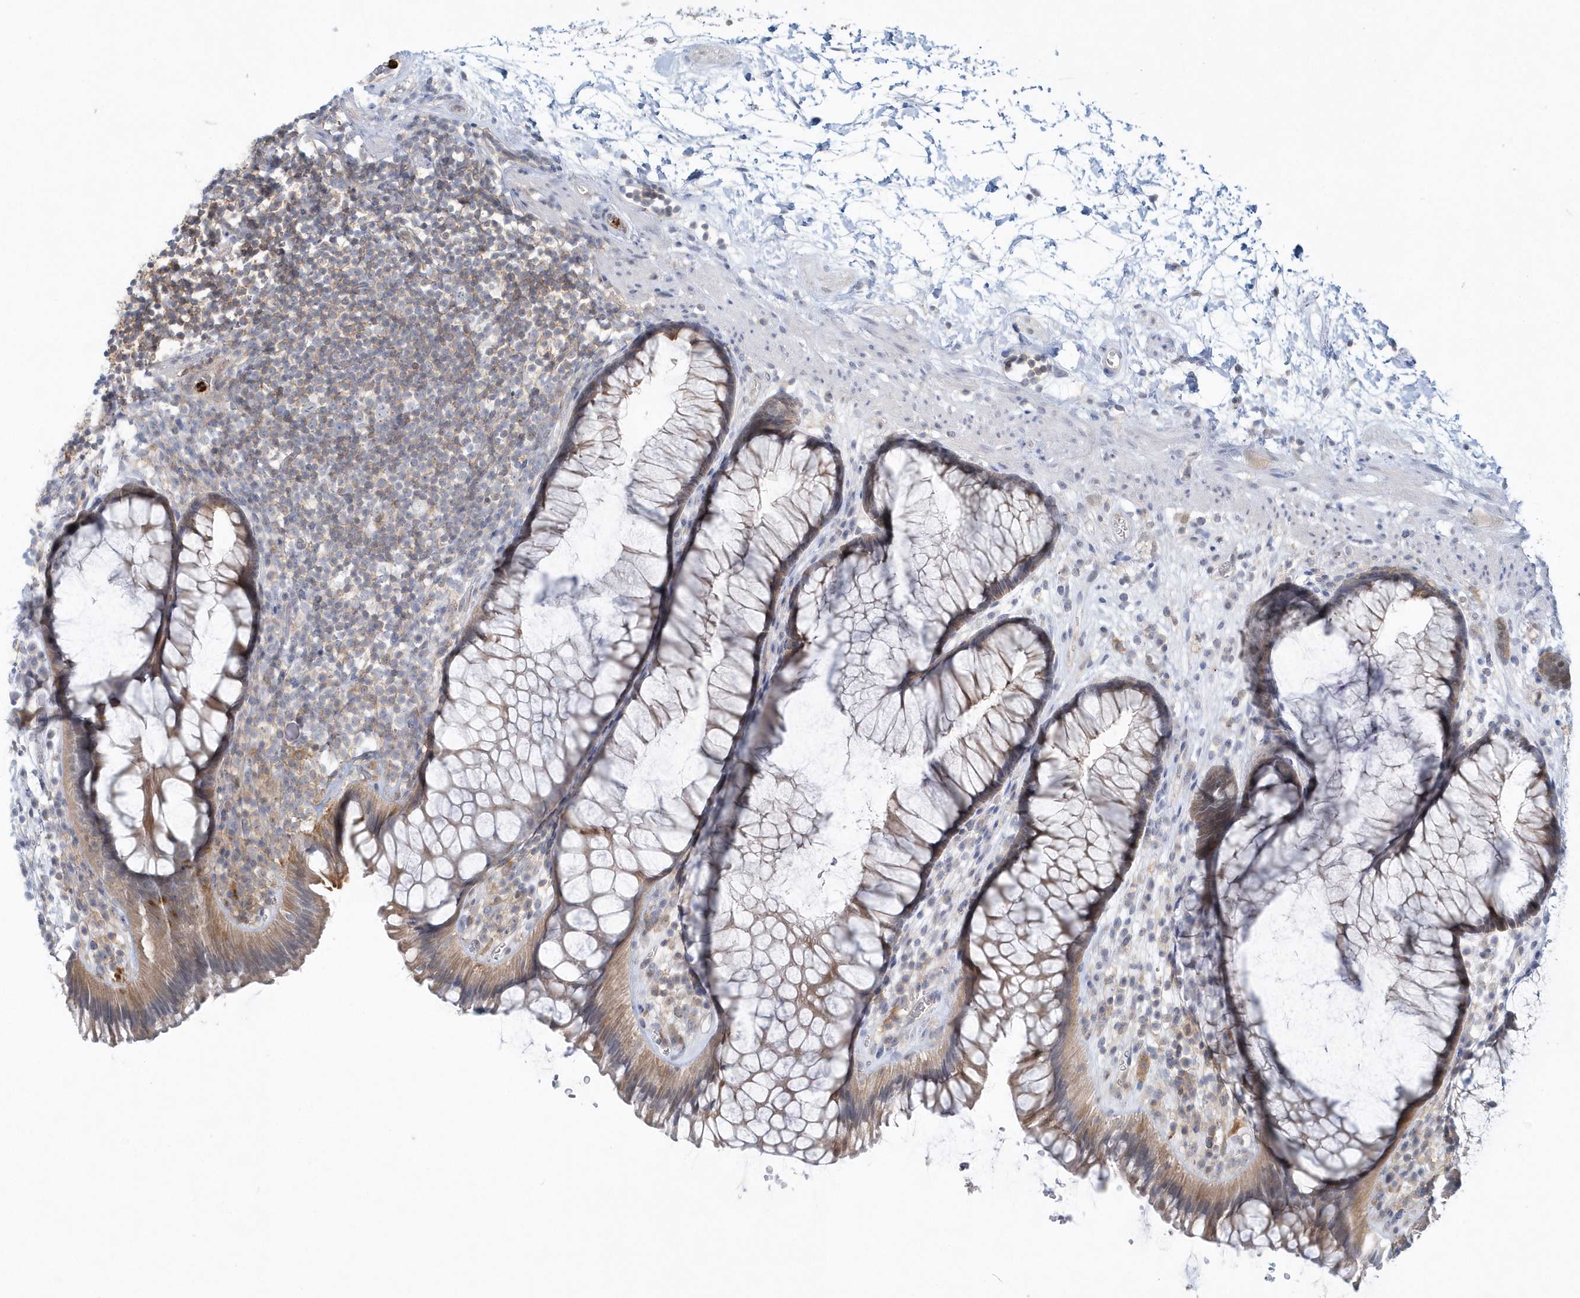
{"staining": {"intensity": "moderate", "quantity": ">75%", "location": "cytoplasmic/membranous"}, "tissue": "rectum", "cell_type": "Glandular cells", "image_type": "normal", "snomed": [{"axis": "morphology", "description": "Normal tissue, NOS"}, {"axis": "topography", "description": "Rectum"}], "caption": "A histopathology image of rectum stained for a protein exhibits moderate cytoplasmic/membranous brown staining in glandular cells.", "gene": "RNF7", "patient": {"sex": "male", "age": 51}}